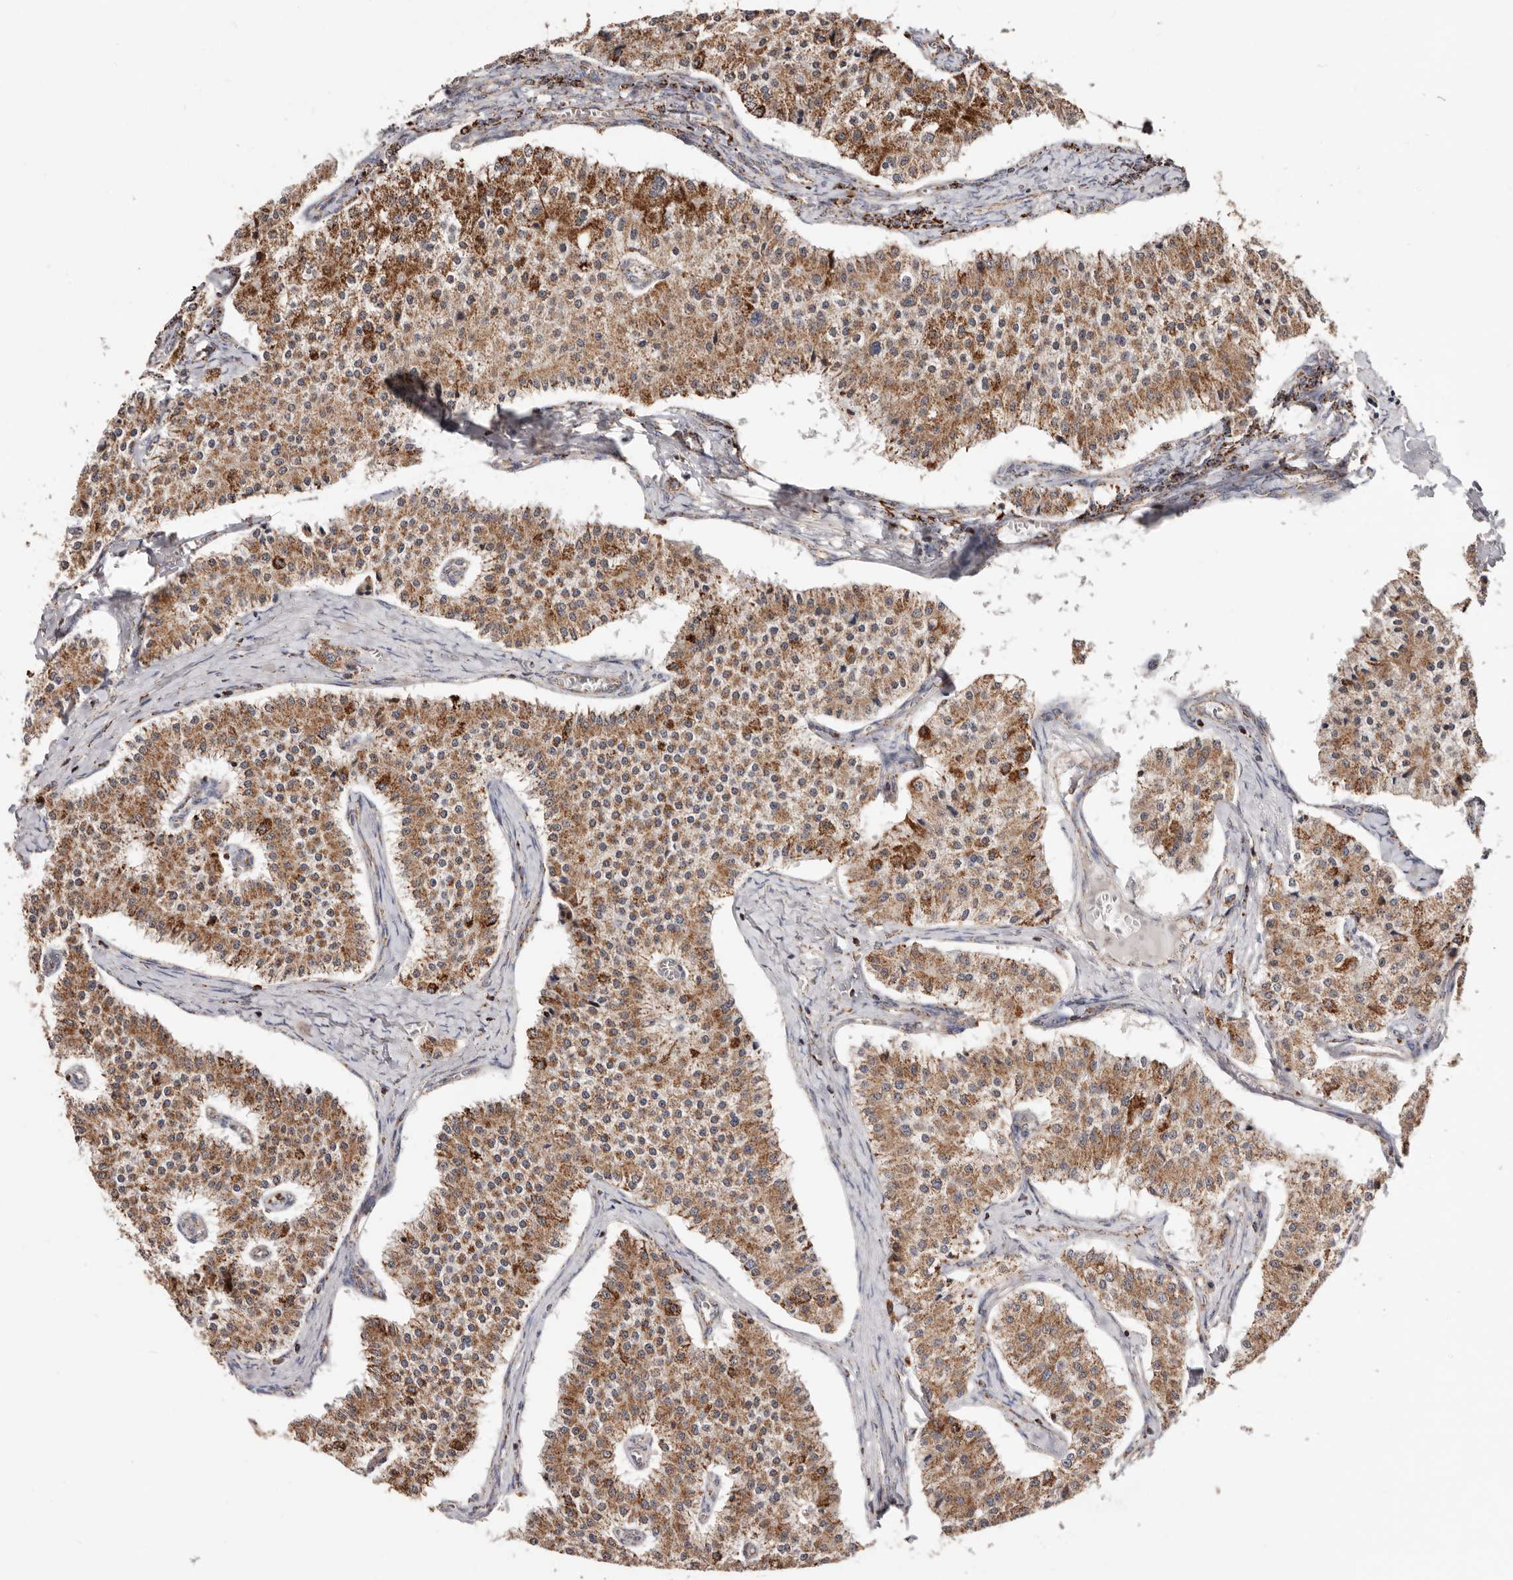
{"staining": {"intensity": "moderate", "quantity": ">75%", "location": "cytoplasmic/membranous"}, "tissue": "carcinoid", "cell_type": "Tumor cells", "image_type": "cancer", "snomed": [{"axis": "morphology", "description": "Carcinoid, malignant, NOS"}, {"axis": "topography", "description": "Colon"}], "caption": "Protein expression analysis of carcinoid exhibits moderate cytoplasmic/membranous positivity in about >75% of tumor cells.", "gene": "PRKACB", "patient": {"sex": "female", "age": 52}}